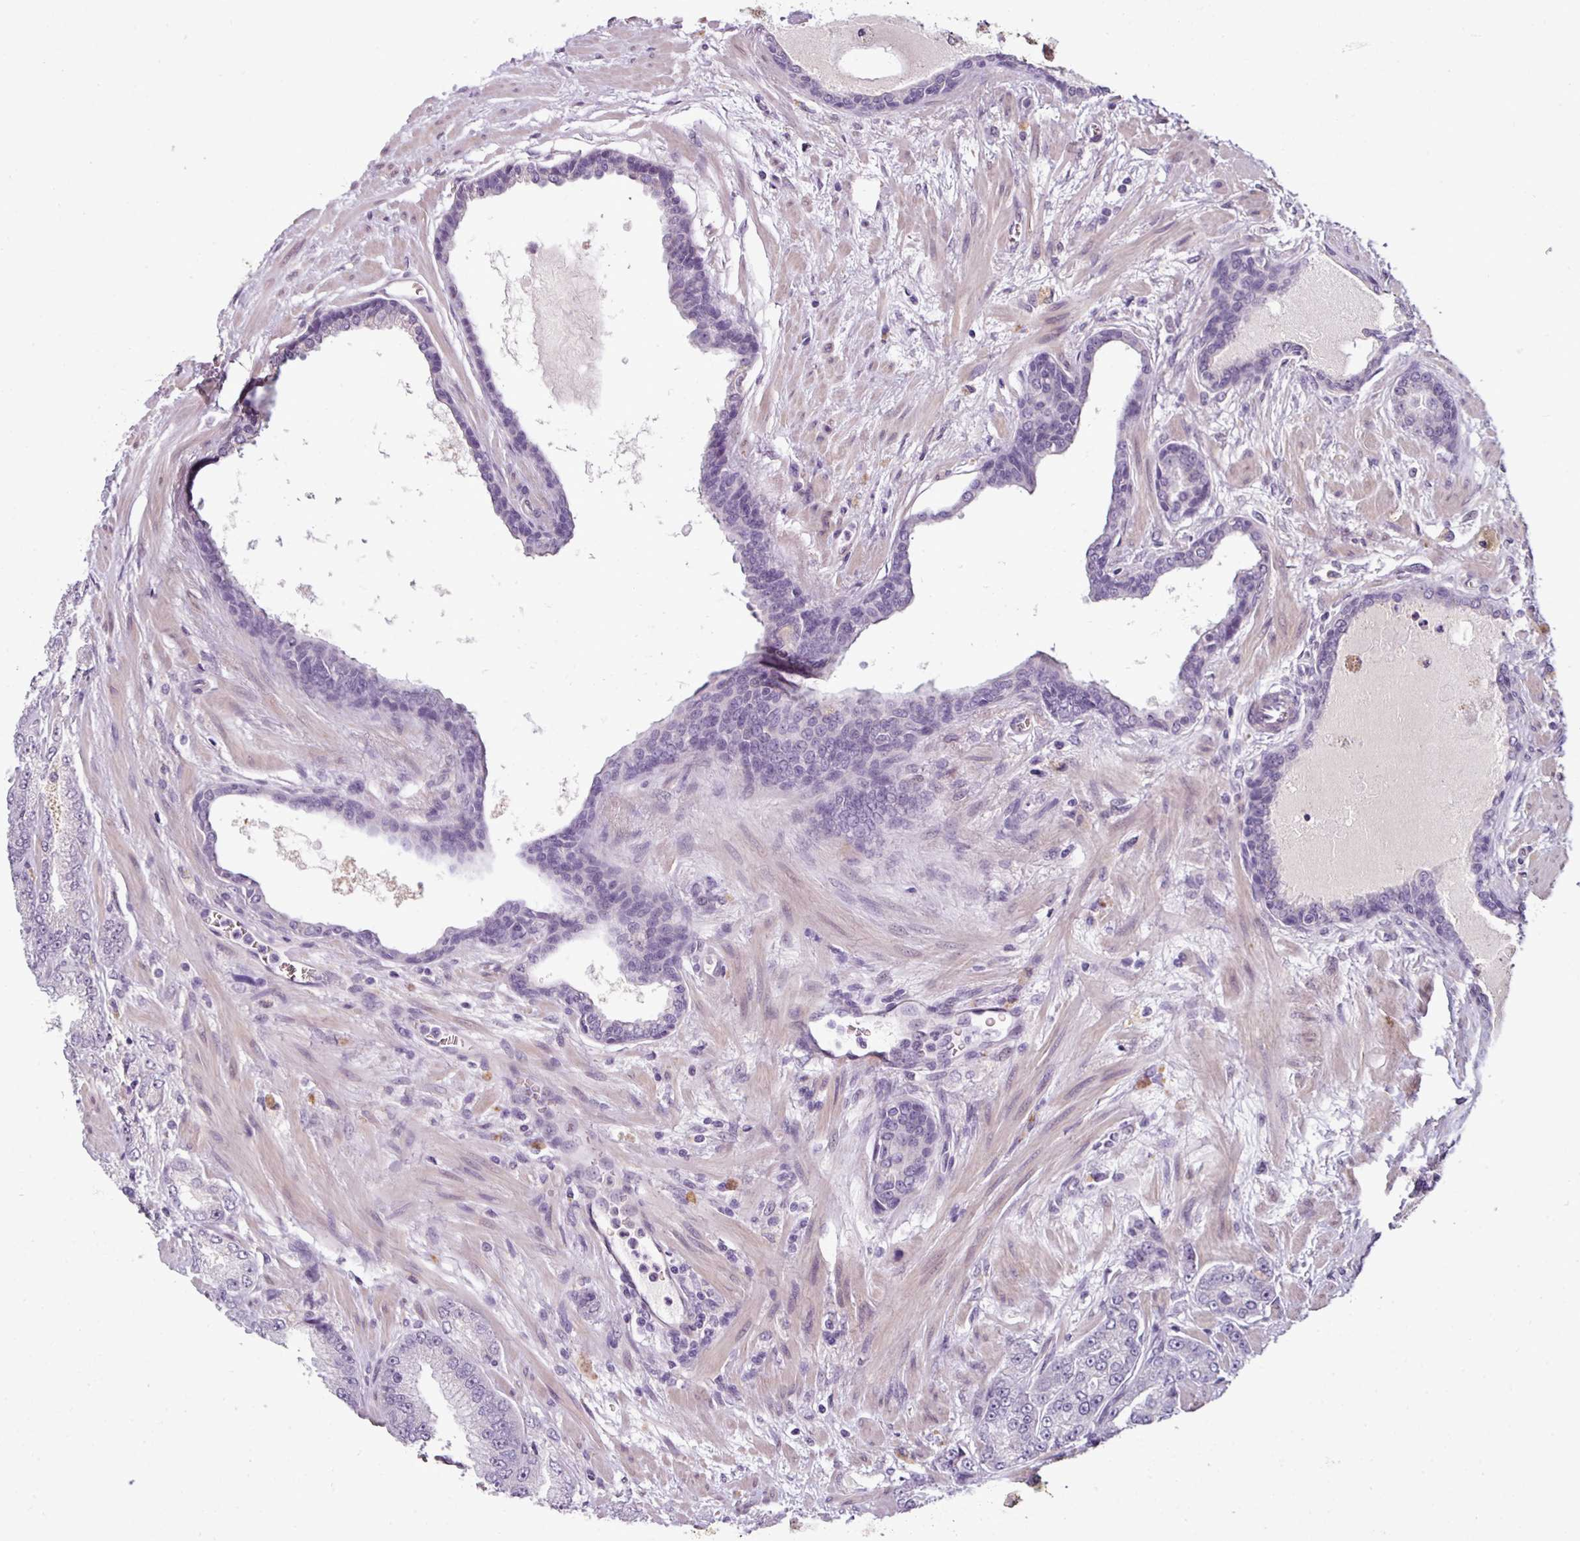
{"staining": {"intensity": "negative", "quantity": "none", "location": "none"}, "tissue": "prostate cancer", "cell_type": "Tumor cells", "image_type": "cancer", "snomed": [{"axis": "morphology", "description": "Adenocarcinoma, High grade"}, {"axis": "topography", "description": "Prostate"}], "caption": "High magnification brightfield microscopy of high-grade adenocarcinoma (prostate) stained with DAB (3,3'-diaminobenzidine) (brown) and counterstained with hematoxylin (blue): tumor cells show no significant staining.", "gene": "UVSSA", "patient": {"sex": "male", "age": 68}}